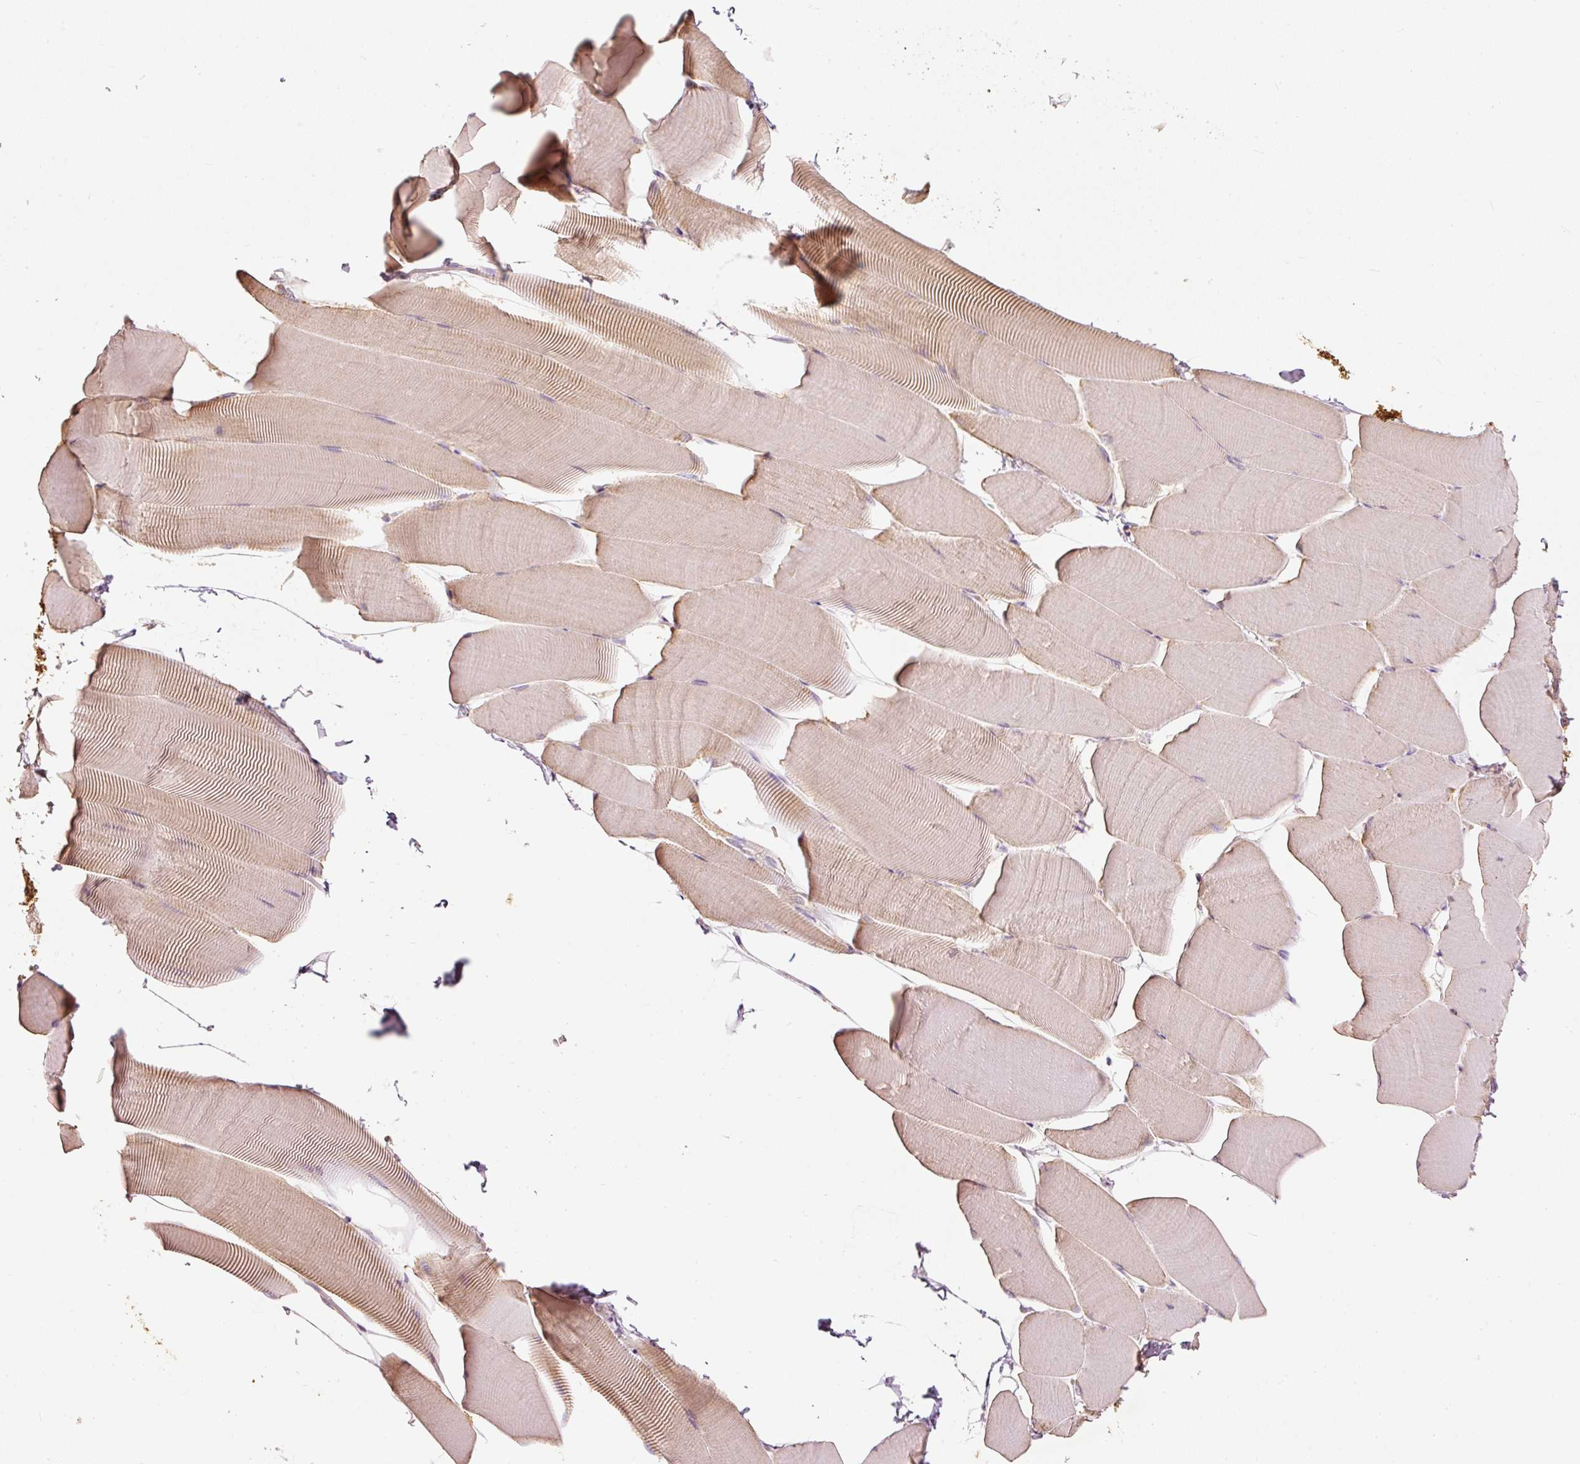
{"staining": {"intensity": "moderate", "quantity": "25%-75%", "location": "cytoplasmic/membranous"}, "tissue": "skeletal muscle", "cell_type": "Myocytes", "image_type": "normal", "snomed": [{"axis": "morphology", "description": "Normal tissue, NOS"}, {"axis": "topography", "description": "Skeletal muscle"}], "caption": "Immunohistochemical staining of benign human skeletal muscle demonstrates medium levels of moderate cytoplasmic/membranous positivity in about 25%-75% of myocytes.", "gene": "PSENEN", "patient": {"sex": "male", "age": 25}}